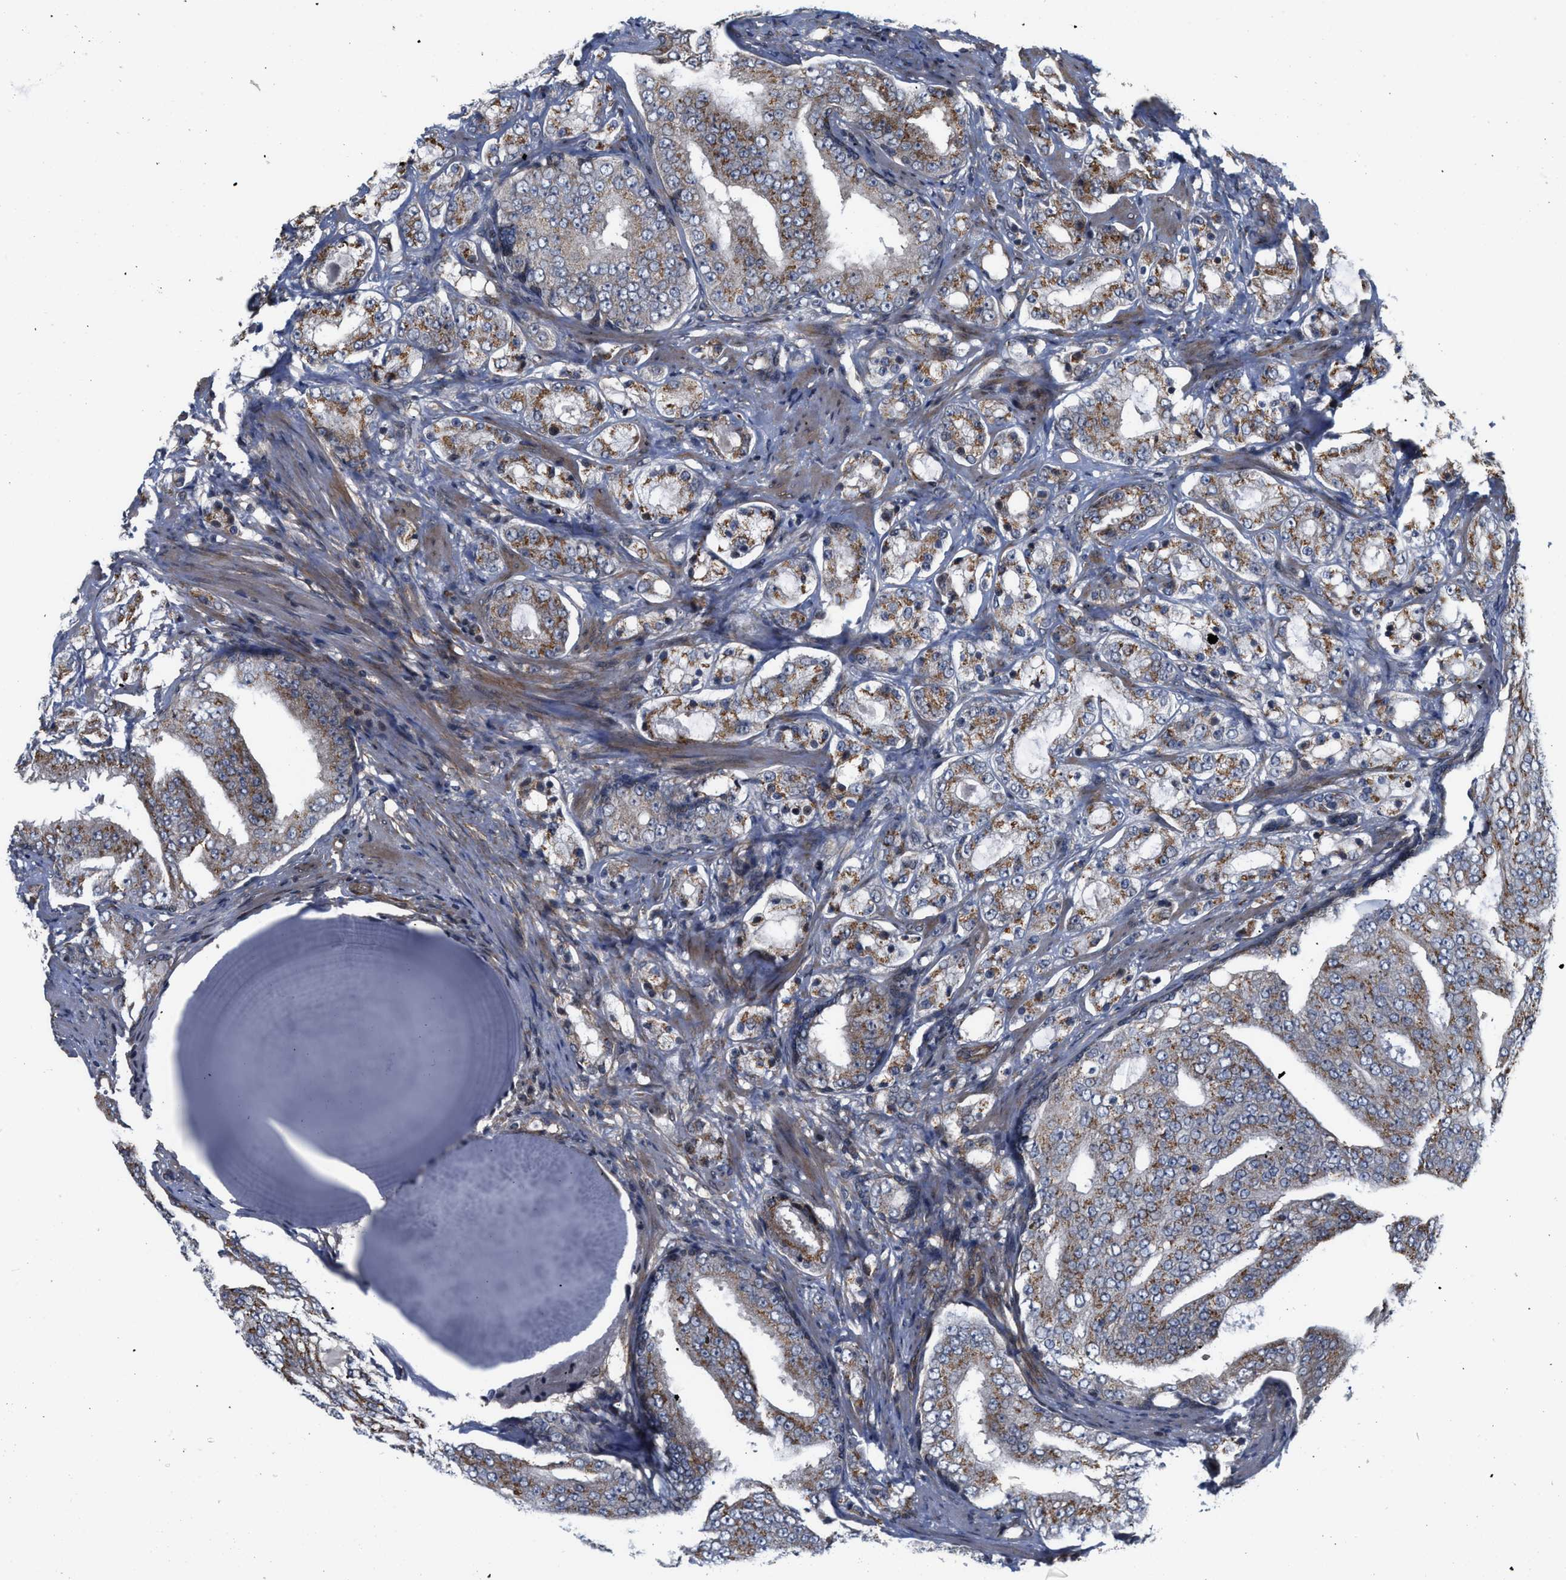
{"staining": {"intensity": "moderate", "quantity": ">75%", "location": "cytoplasmic/membranous"}, "tissue": "prostate cancer", "cell_type": "Tumor cells", "image_type": "cancer", "snomed": [{"axis": "morphology", "description": "Adenocarcinoma, High grade"}, {"axis": "topography", "description": "Prostate"}], "caption": "Protein staining of prostate cancer (adenocarcinoma (high-grade)) tissue demonstrates moderate cytoplasmic/membranous positivity in about >75% of tumor cells.", "gene": "TGFB1I1", "patient": {"sex": "male", "age": 68}}